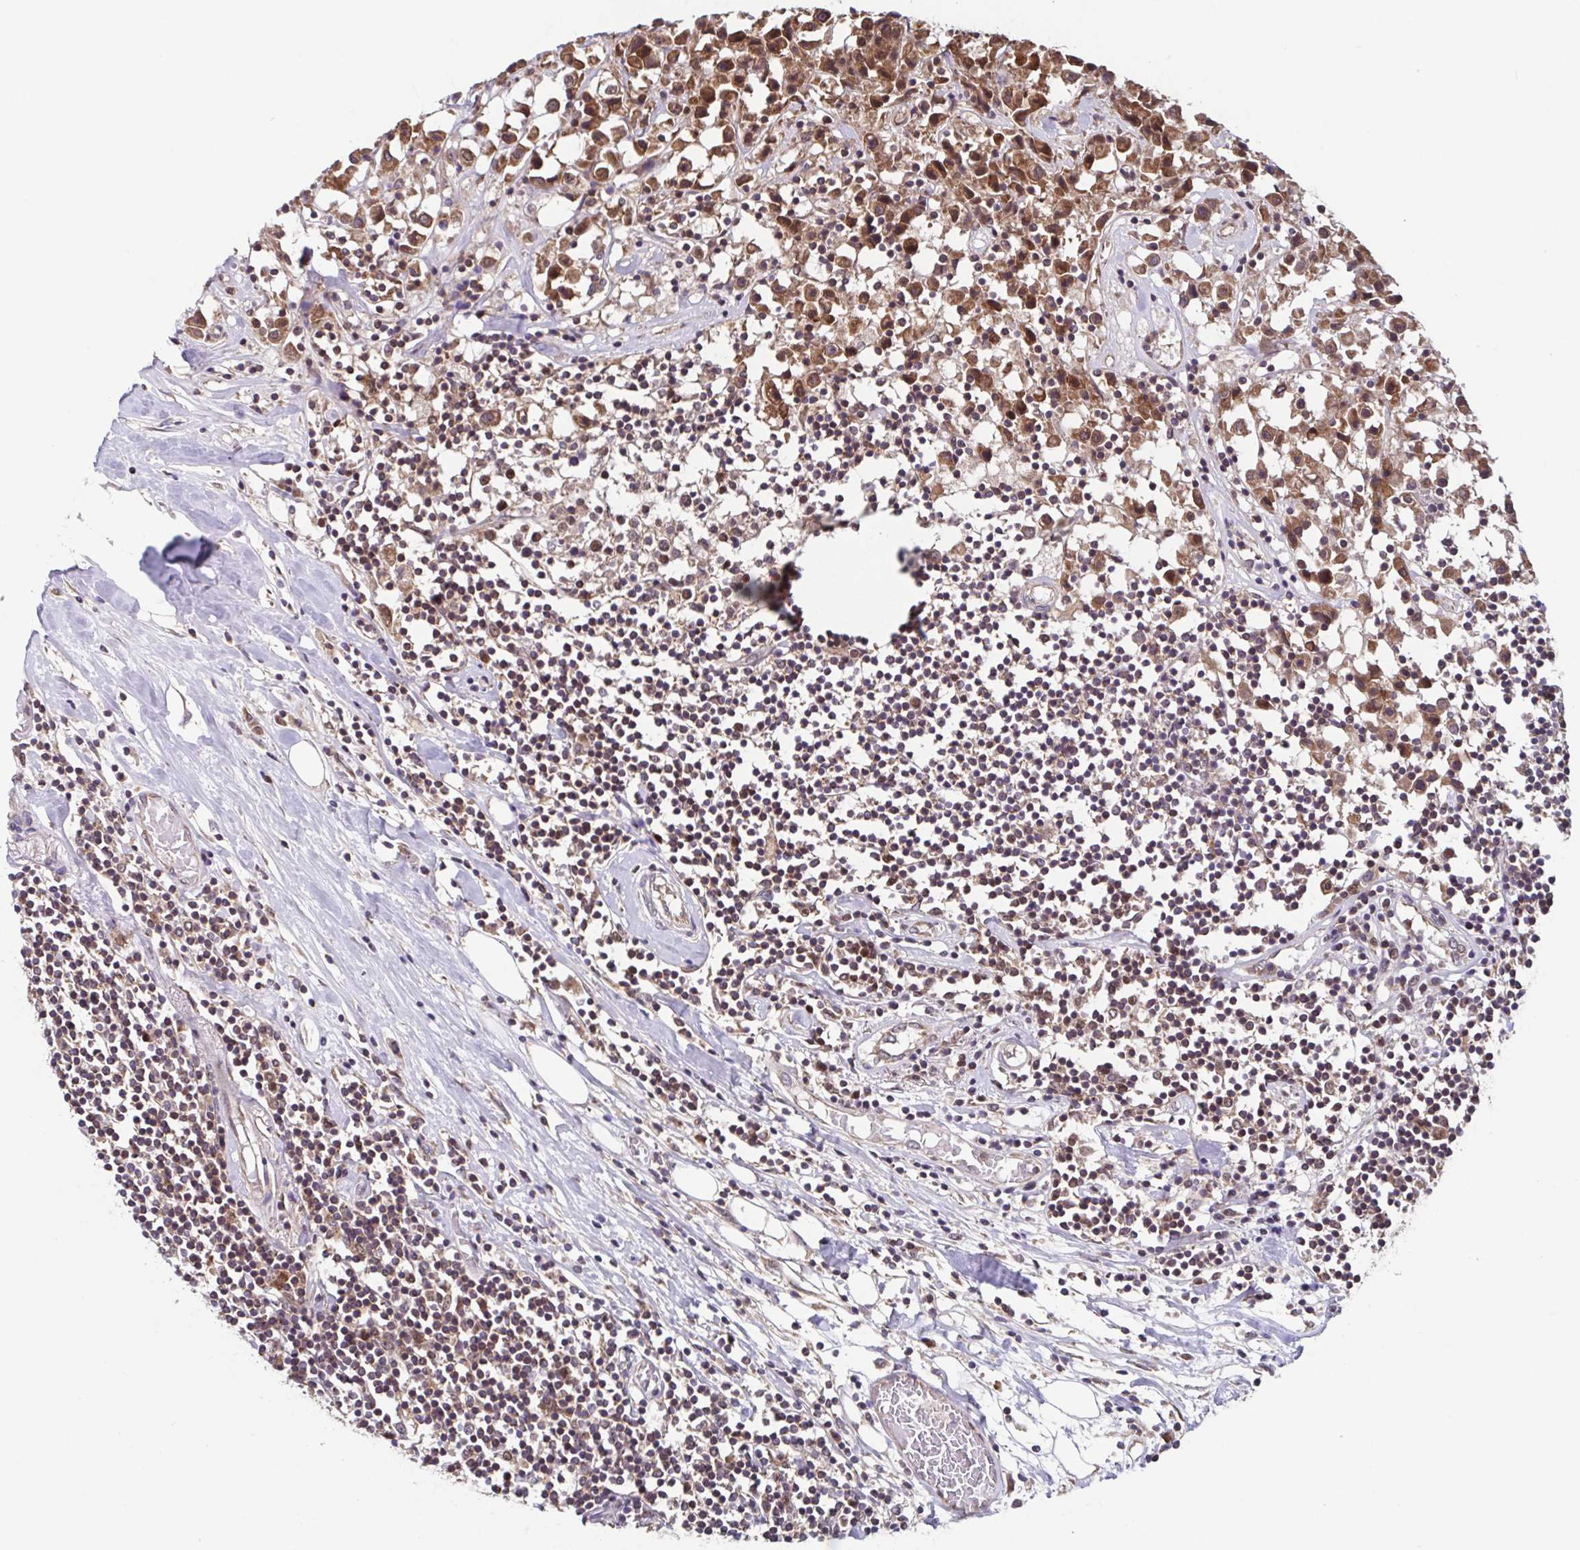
{"staining": {"intensity": "moderate", "quantity": ">75%", "location": "cytoplasmic/membranous,nuclear"}, "tissue": "breast cancer", "cell_type": "Tumor cells", "image_type": "cancer", "snomed": [{"axis": "morphology", "description": "Duct carcinoma"}, {"axis": "topography", "description": "Breast"}], "caption": "Human breast invasive ductal carcinoma stained with a brown dye displays moderate cytoplasmic/membranous and nuclear positive staining in approximately >75% of tumor cells.", "gene": "TTC19", "patient": {"sex": "female", "age": 61}}